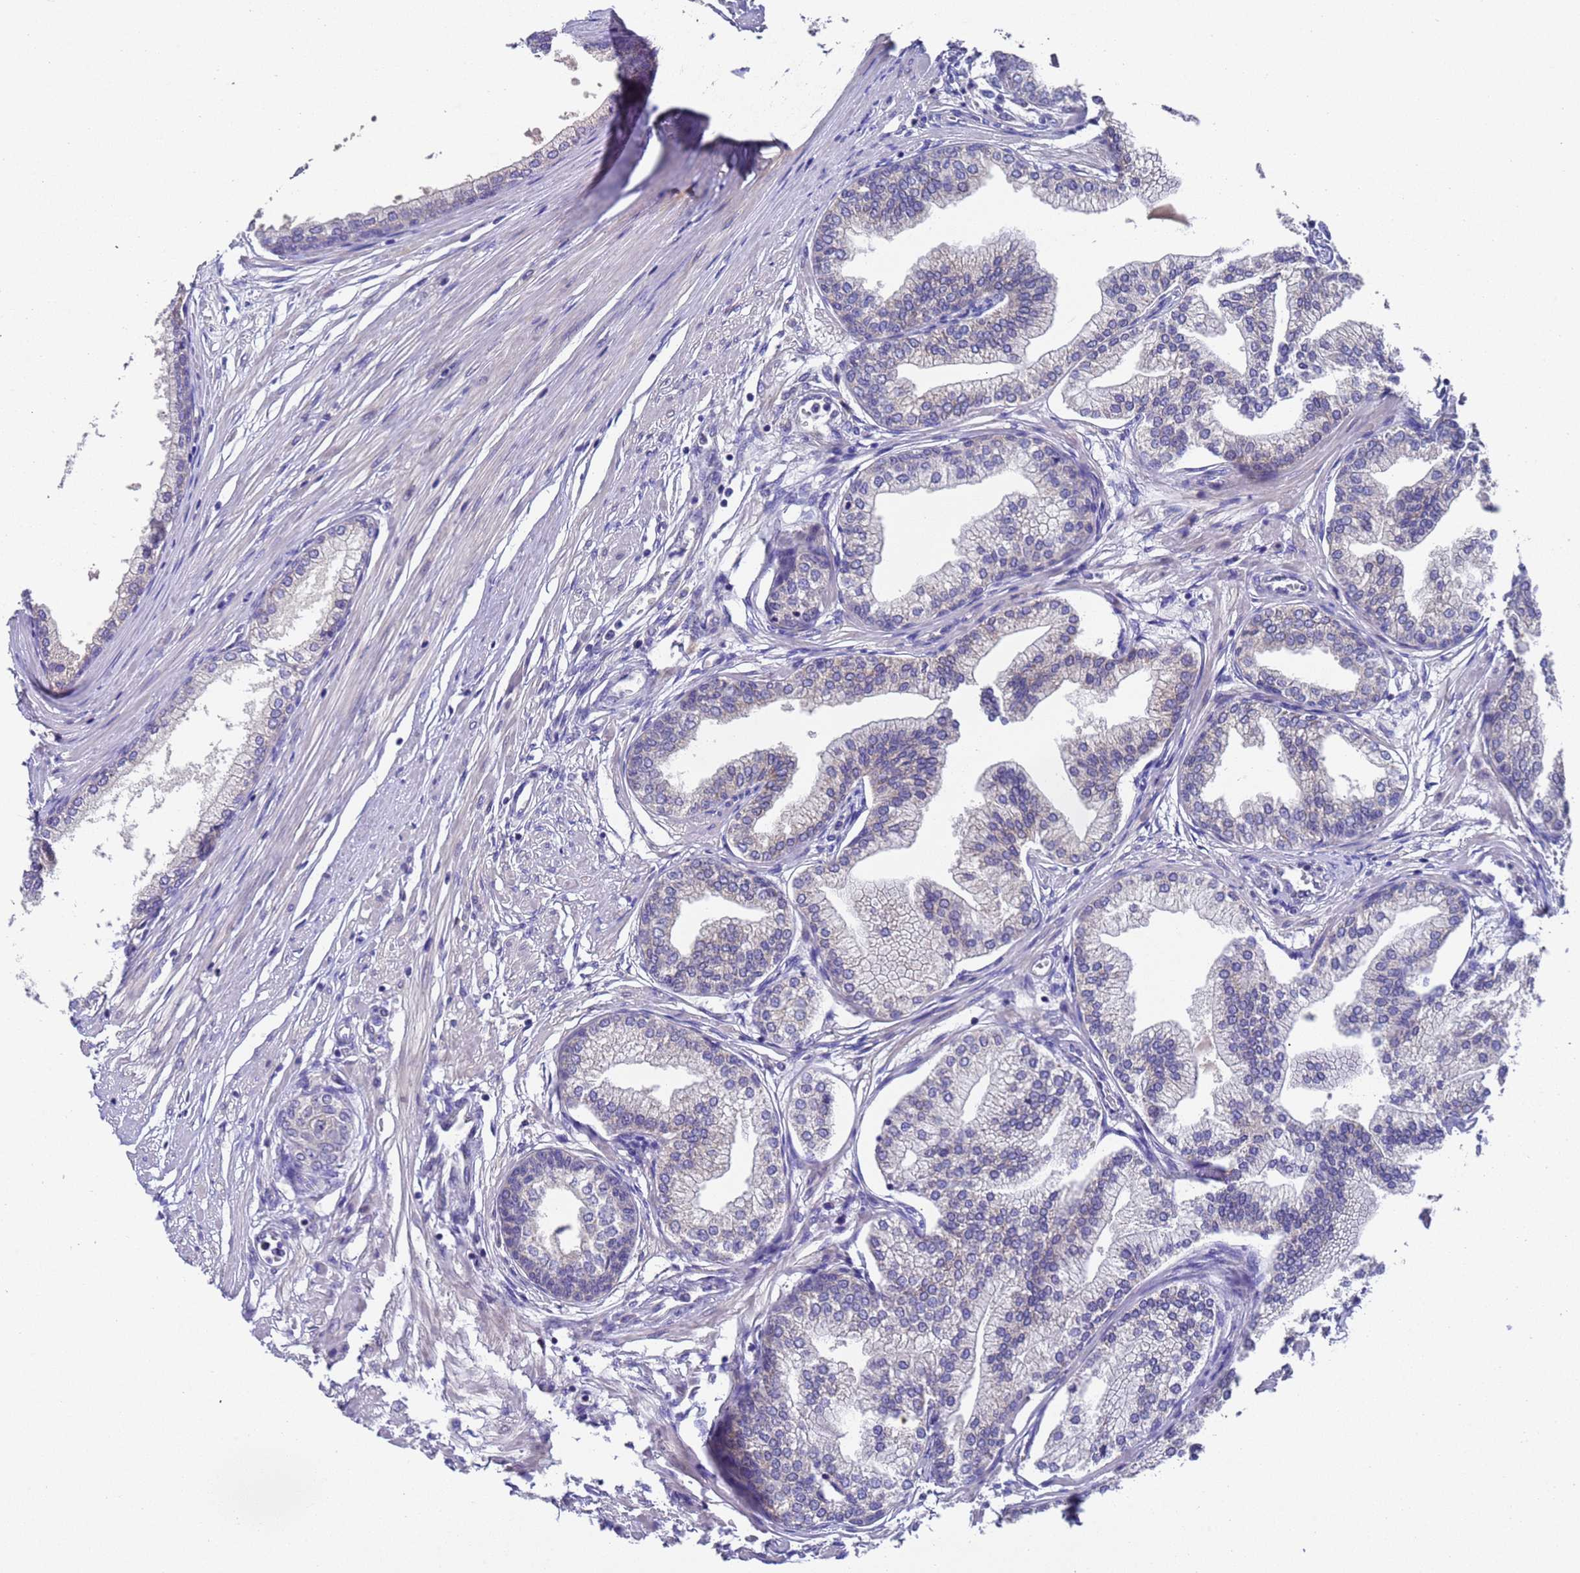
{"staining": {"intensity": "weak", "quantity": "<25%", "location": "cytoplasmic/membranous"}, "tissue": "prostate", "cell_type": "Glandular cells", "image_type": "normal", "snomed": [{"axis": "morphology", "description": "Normal tissue, NOS"}, {"axis": "morphology", "description": "Urothelial carcinoma, Low grade"}, {"axis": "topography", "description": "Urinary bladder"}, {"axis": "topography", "description": "Prostate"}], "caption": "Glandular cells show no significant positivity in normal prostate. (DAB IHC visualized using brightfield microscopy, high magnification).", "gene": "DCAF12L1", "patient": {"sex": "male", "age": 60}}